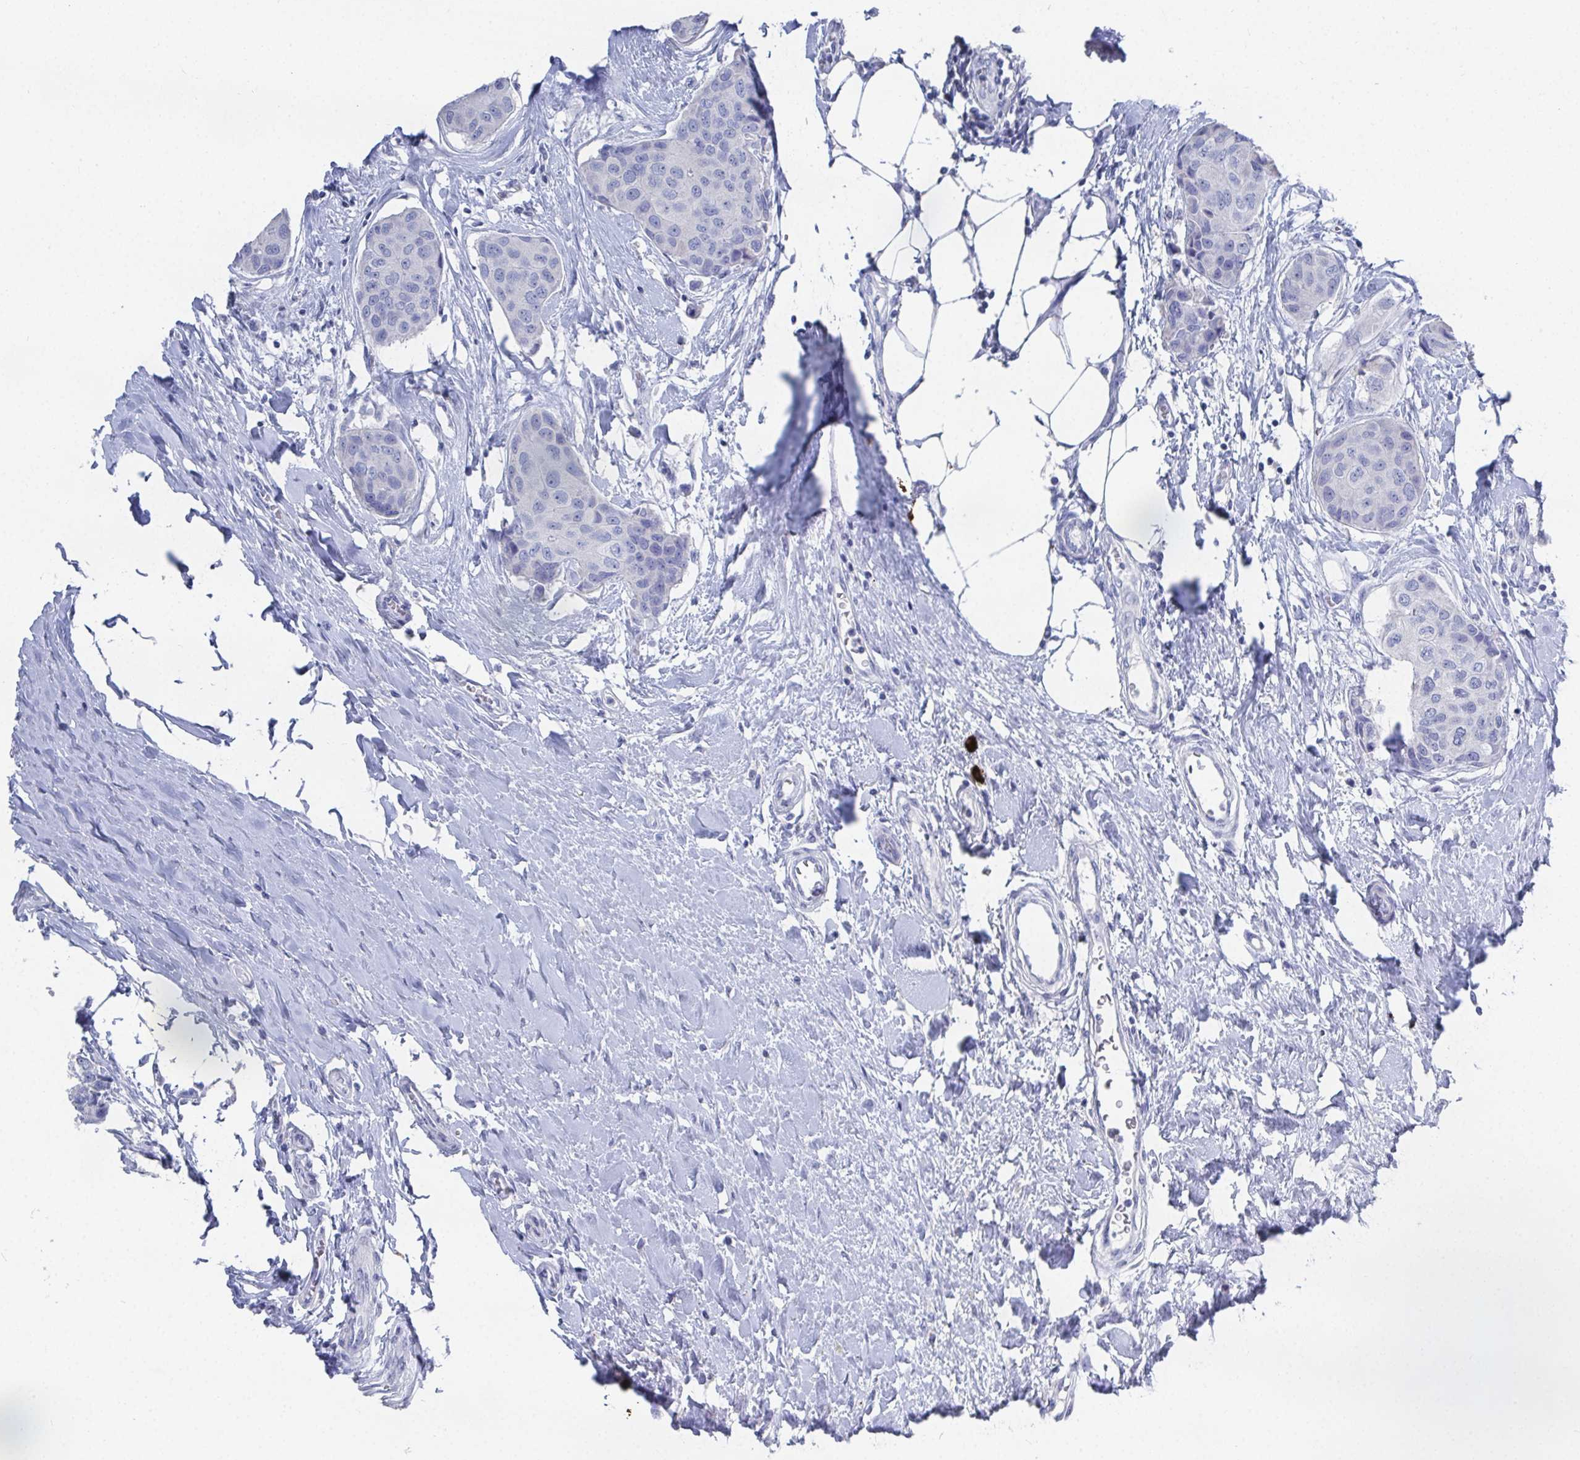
{"staining": {"intensity": "negative", "quantity": "none", "location": "none"}, "tissue": "breast cancer", "cell_type": "Tumor cells", "image_type": "cancer", "snomed": [{"axis": "morphology", "description": "Duct carcinoma"}, {"axis": "topography", "description": "Breast"}], "caption": "Immunohistochemistry (IHC) of human intraductal carcinoma (breast) shows no positivity in tumor cells.", "gene": "GRIA1", "patient": {"sex": "female", "age": 80}}